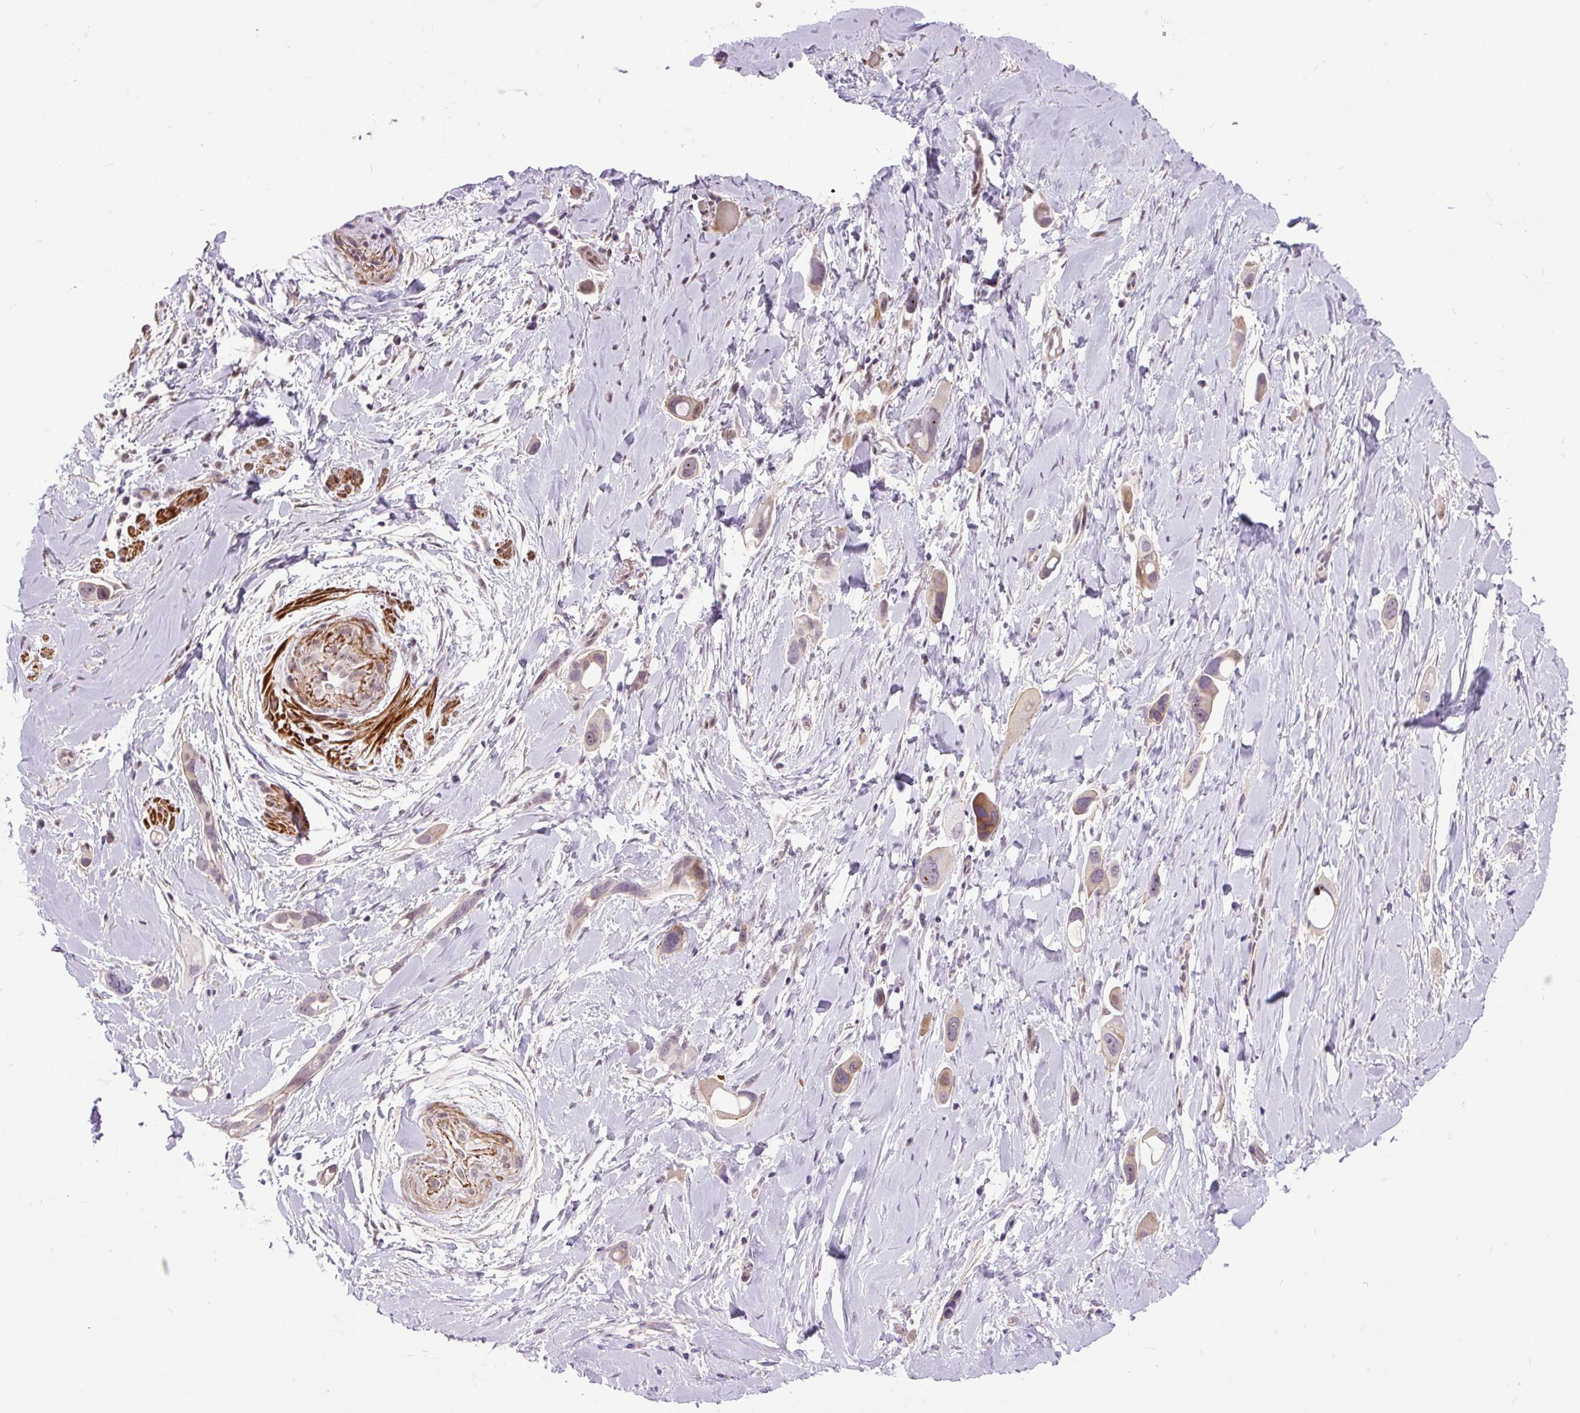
{"staining": {"intensity": "moderate", "quantity": "<25%", "location": "cytoplasmic/membranous"}, "tissue": "lung cancer", "cell_type": "Tumor cells", "image_type": "cancer", "snomed": [{"axis": "morphology", "description": "Adenocarcinoma, NOS"}, {"axis": "topography", "description": "Lung"}], "caption": "A high-resolution micrograph shows immunohistochemistry (IHC) staining of adenocarcinoma (lung), which displays moderate cytoplasmic/membranous positivity in about <25% of tumor cells.", "gene": "ZNF197", "patient": {"sex": "male", "age": 76}}